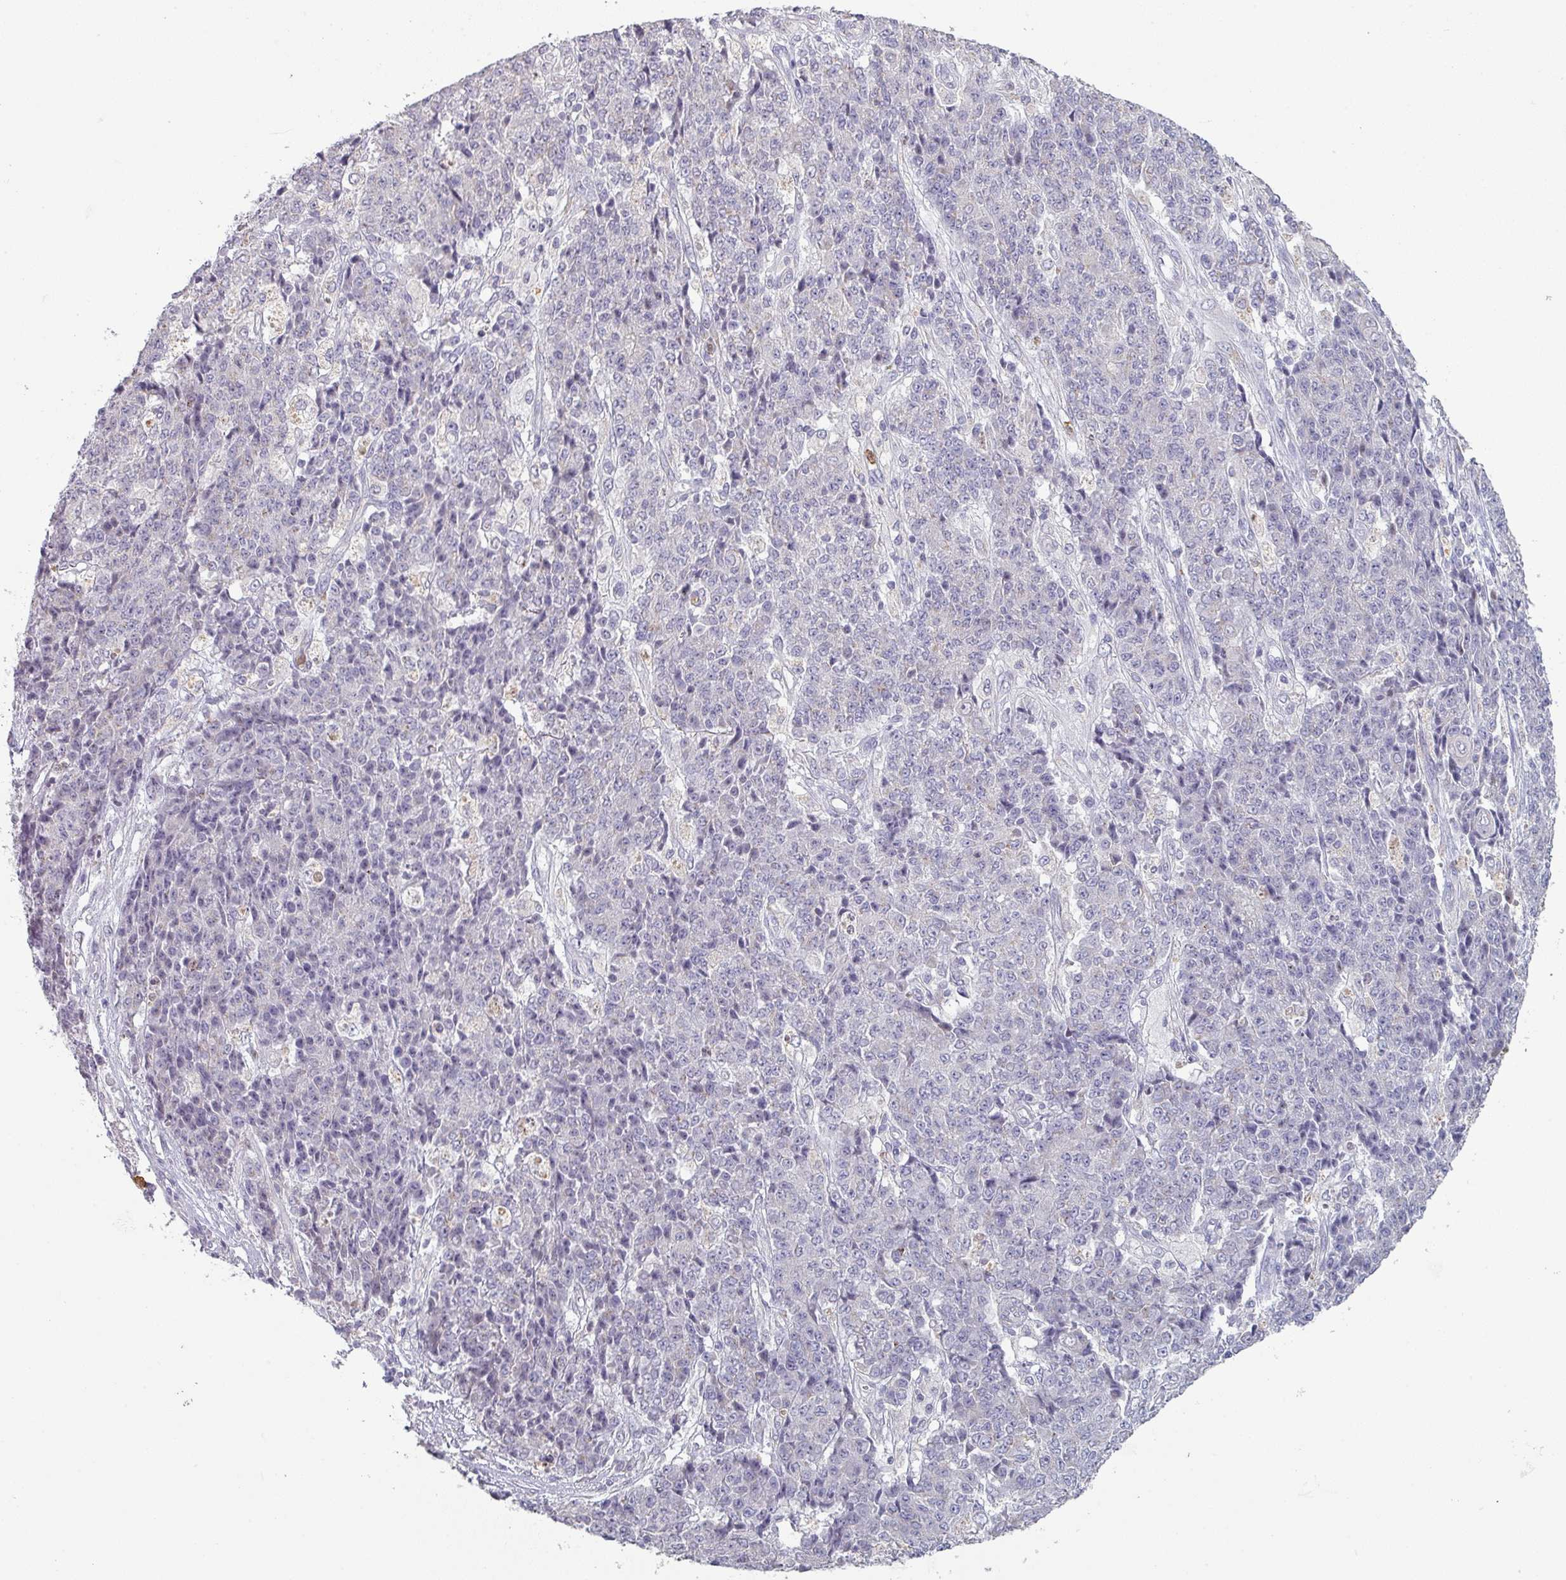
{"staining": {"intensity": "negative", "quantity": "none", "location": "none"}, "tissue": "ovarian cancer", "cell_type": "Tumor cells", "image_type": "cancer", "snomed": [{"axis": "morphology", "description": "Carcinoma, endometroid"}, {"axis": "topography", "description": "Ovary"}], "caption": "This is a image of immunohistochemistry staining of ovarian cancer (endometroid carcinoma), which shows no expression in tumor cells.", "gene": "MAGEC3", "patient": {"sex": "female", "age": 42}}